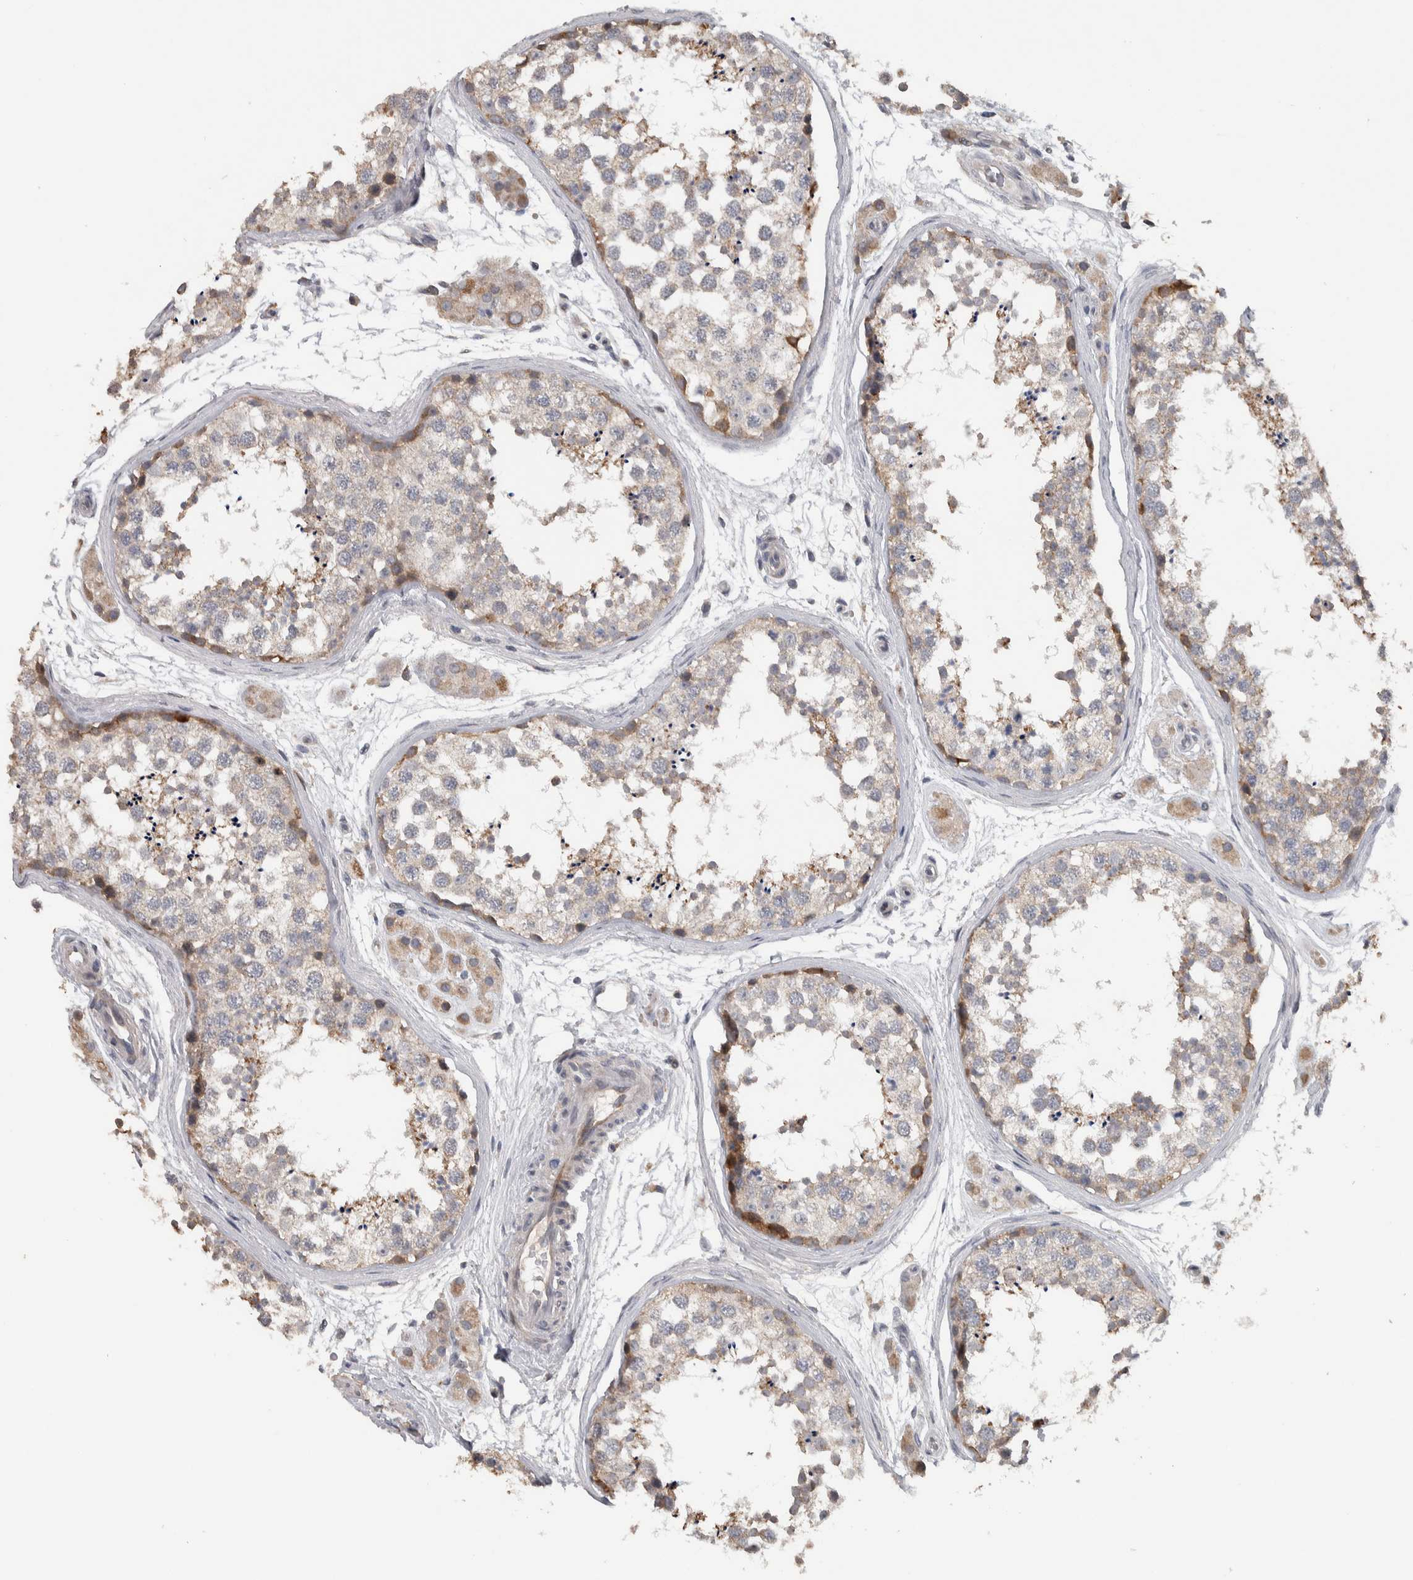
{"staining": {"intensity": "moderate", "quantity": "25%-75%", "location": "cytoplasmic/membranous"}, "tissue": "testis", "cell_type": "Cells in seminiferous ducts", "image_type": "normal", "snomed": [{"axis": "morphology", "description": "Normal tissue, NOS"}, {"axis": "topography", "description": "Testis"}], "caption": "Immunohistochemistry (IHC) of unremarkable human testis demonstrates medium levels of moderate cytoplasmic/membranous staining in approximately 25%-75% of cells in seminiferous ducts. Immunohistochemistry (IHC) stains the protein of interest in brown and the nuclei are stained blue.", "gene": "FAM83G", "patient": {"sex": "male", "age": 56}}